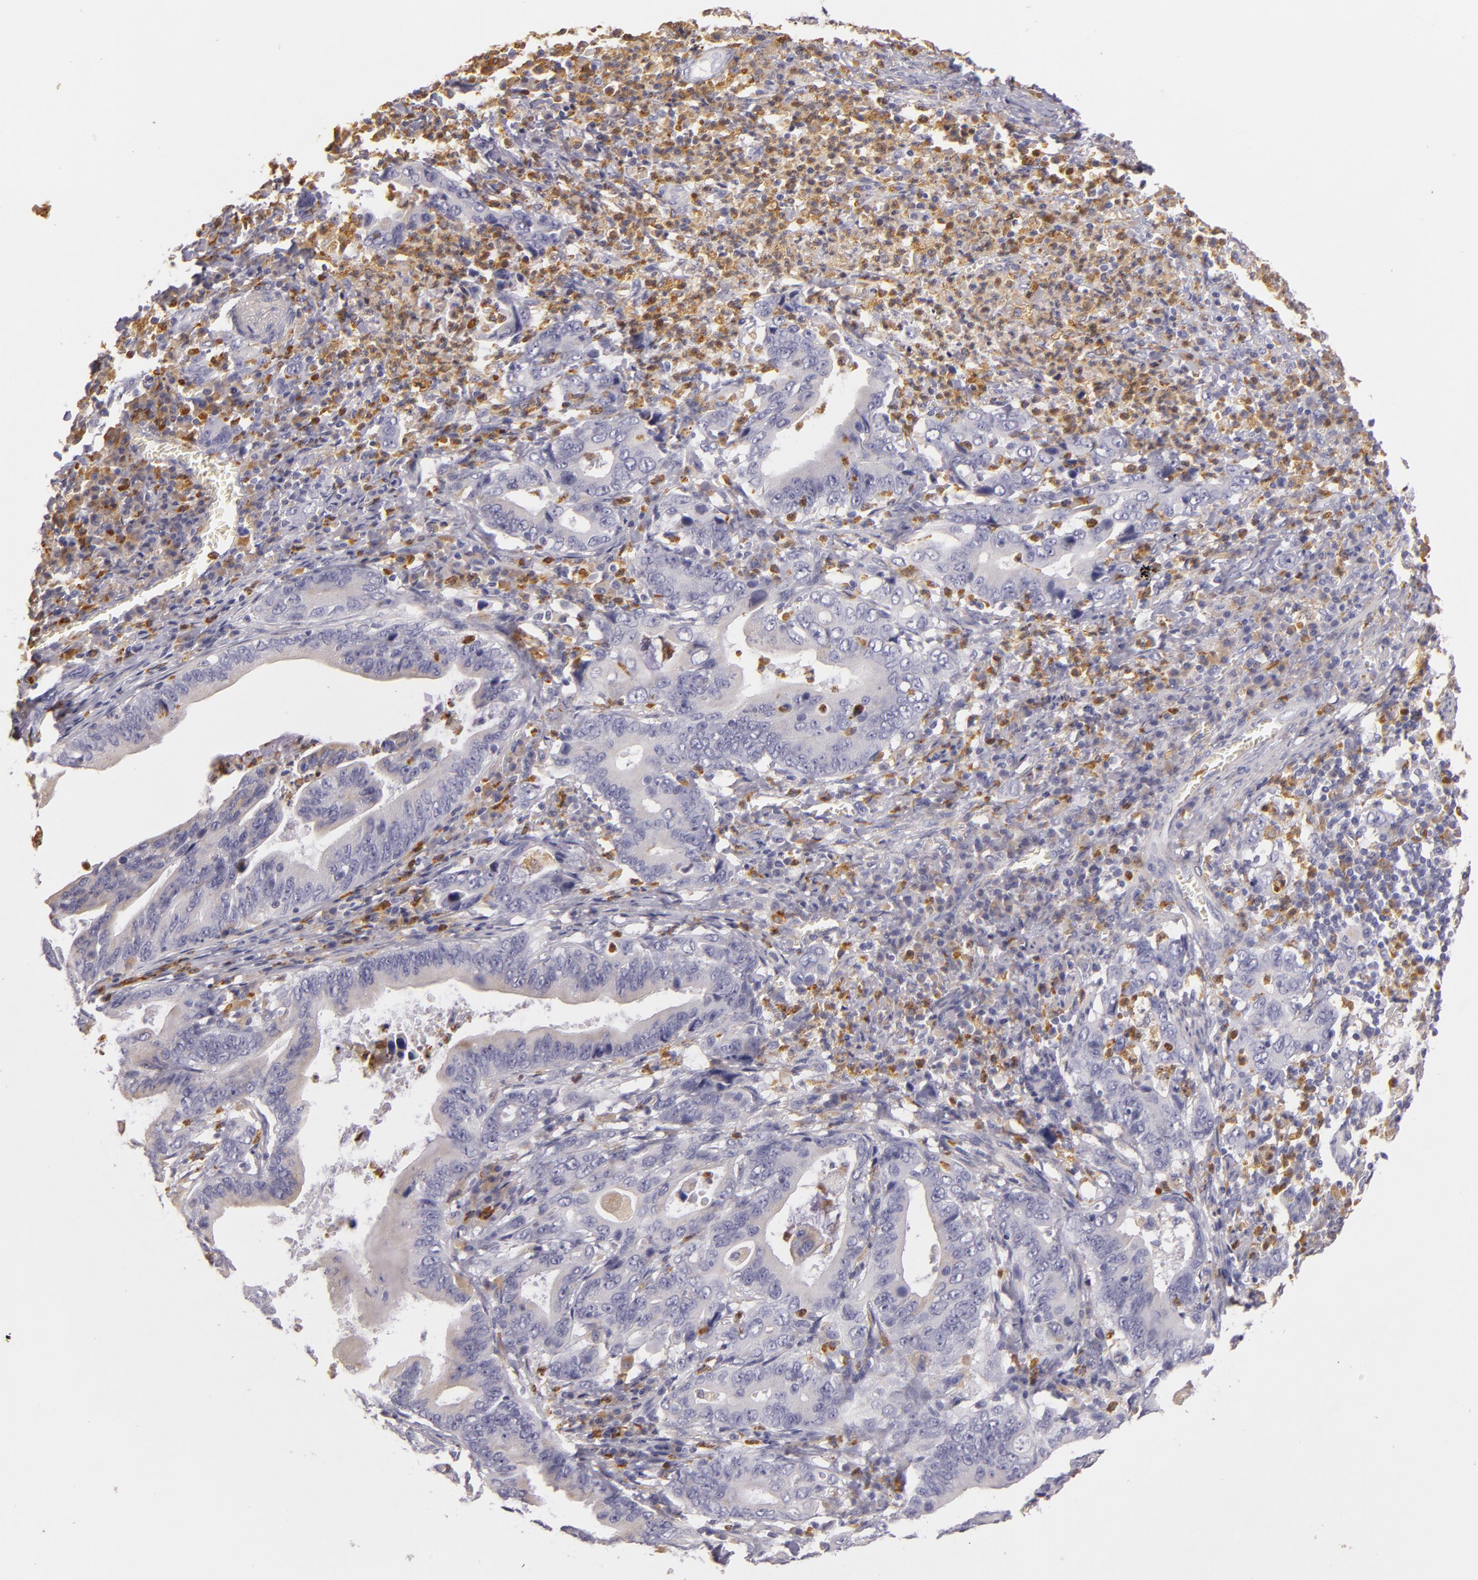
{"staining": {"intensity": "moderate", "quantity": "<25%", "location": "cytoplasmic/membranous"}, "tissue": "stomach cancer", "cell_type": "Tumor cells", "image_type": "cancer", "snomed": [{"axis": "morphology", "description": "Adenocarcinoma, NOS"}, {"axis": "topography", "description": "Stomach, upper"}], "caption": "Protein expression analysis of adenocarcinoma (stomach) displays moderate cytoplasmic/membranous positivity in about <25% of tumor cells. (Stains: DAB (3,3'-diaminobenzidine) in brown, nuclei in blue, Microscopy: brightfield microscopy at high magnification).", "gene": "TLR8", "patient": {"sex": "male", "age": 63}}